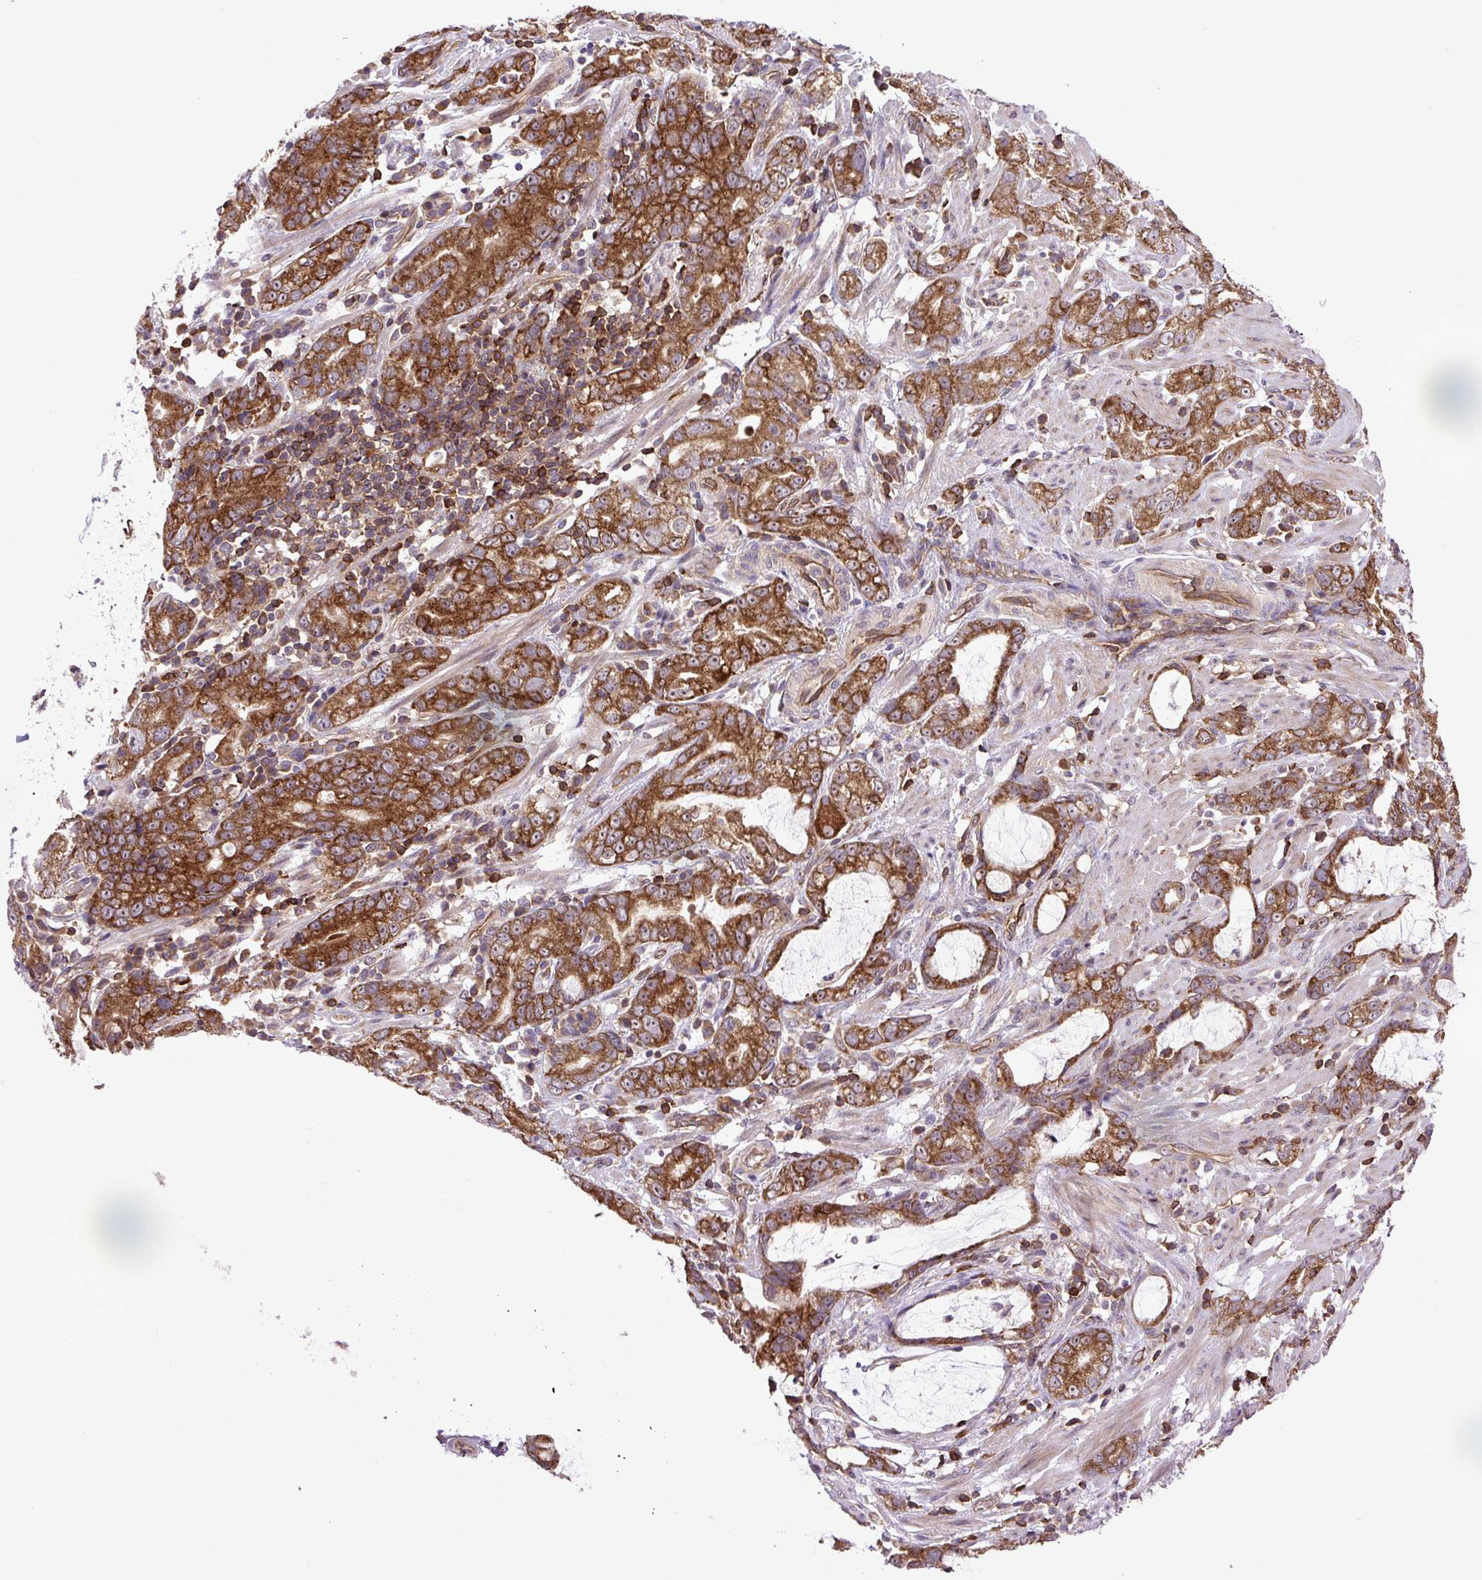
{"staining": {"intensity": "strong", "quantity": ">75%", "location": "cytoplasmic/membranous,nuclear"}, "tissue": "stomach cancer", "cell_type": "Tumor cells", "image_type": "cancer", "snomed": [{"axis": "morphology", "description": "Adenocarcinoma, NOS"}, {"axis": "topography", "description": "Stomach"}], "caption": "Immunohistochemistry (IHC) photomicrograph of human stomach adenocarcinoma stained for a protein (brown), which demonstrates high levels of strong cytoplasmic/membranous and nuclear positivity in approximately >75% of tumor cells.", "gene": "PLCG1", "patient": {"sex": "male", "age": 55}}